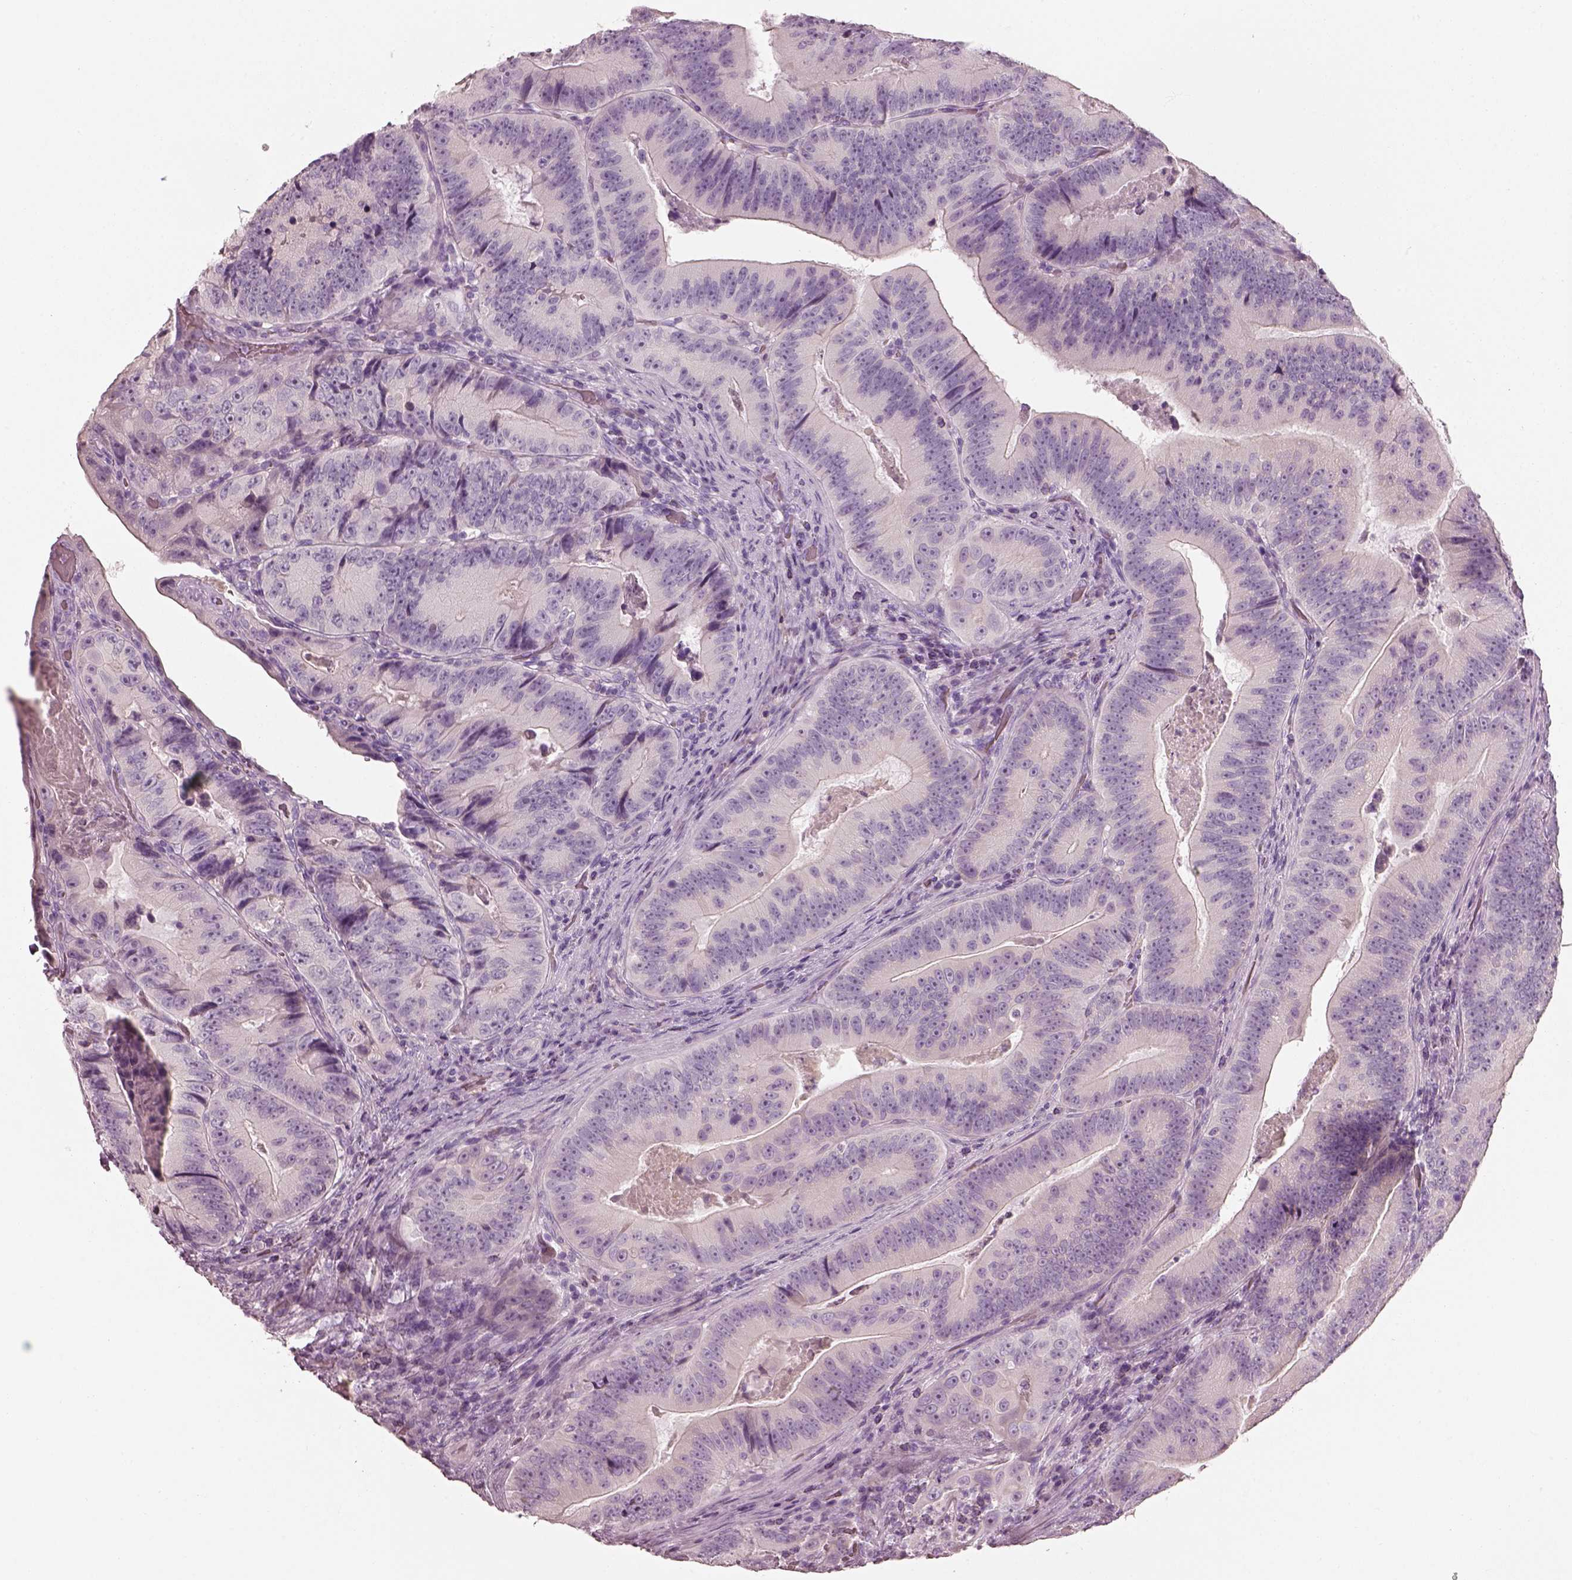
{"staining": {"intensity": "negative", "quantity": "none", "location": "none"}, "tissue": "colorectal cancer", "cell_type": "Tumor cells", "image_type": "cancer", "snomed": [{"axis": "morphology", "description": "Adenocarcinoma, NOS"}, {"axis": "topography", "description": "Colon"}], "caption": "The micrograph displays no staining of tumor cells in colorectal cancer (adenocarcinoma).", "gene": "PNOC", "patient": {"sex": "female", "age": 86}}